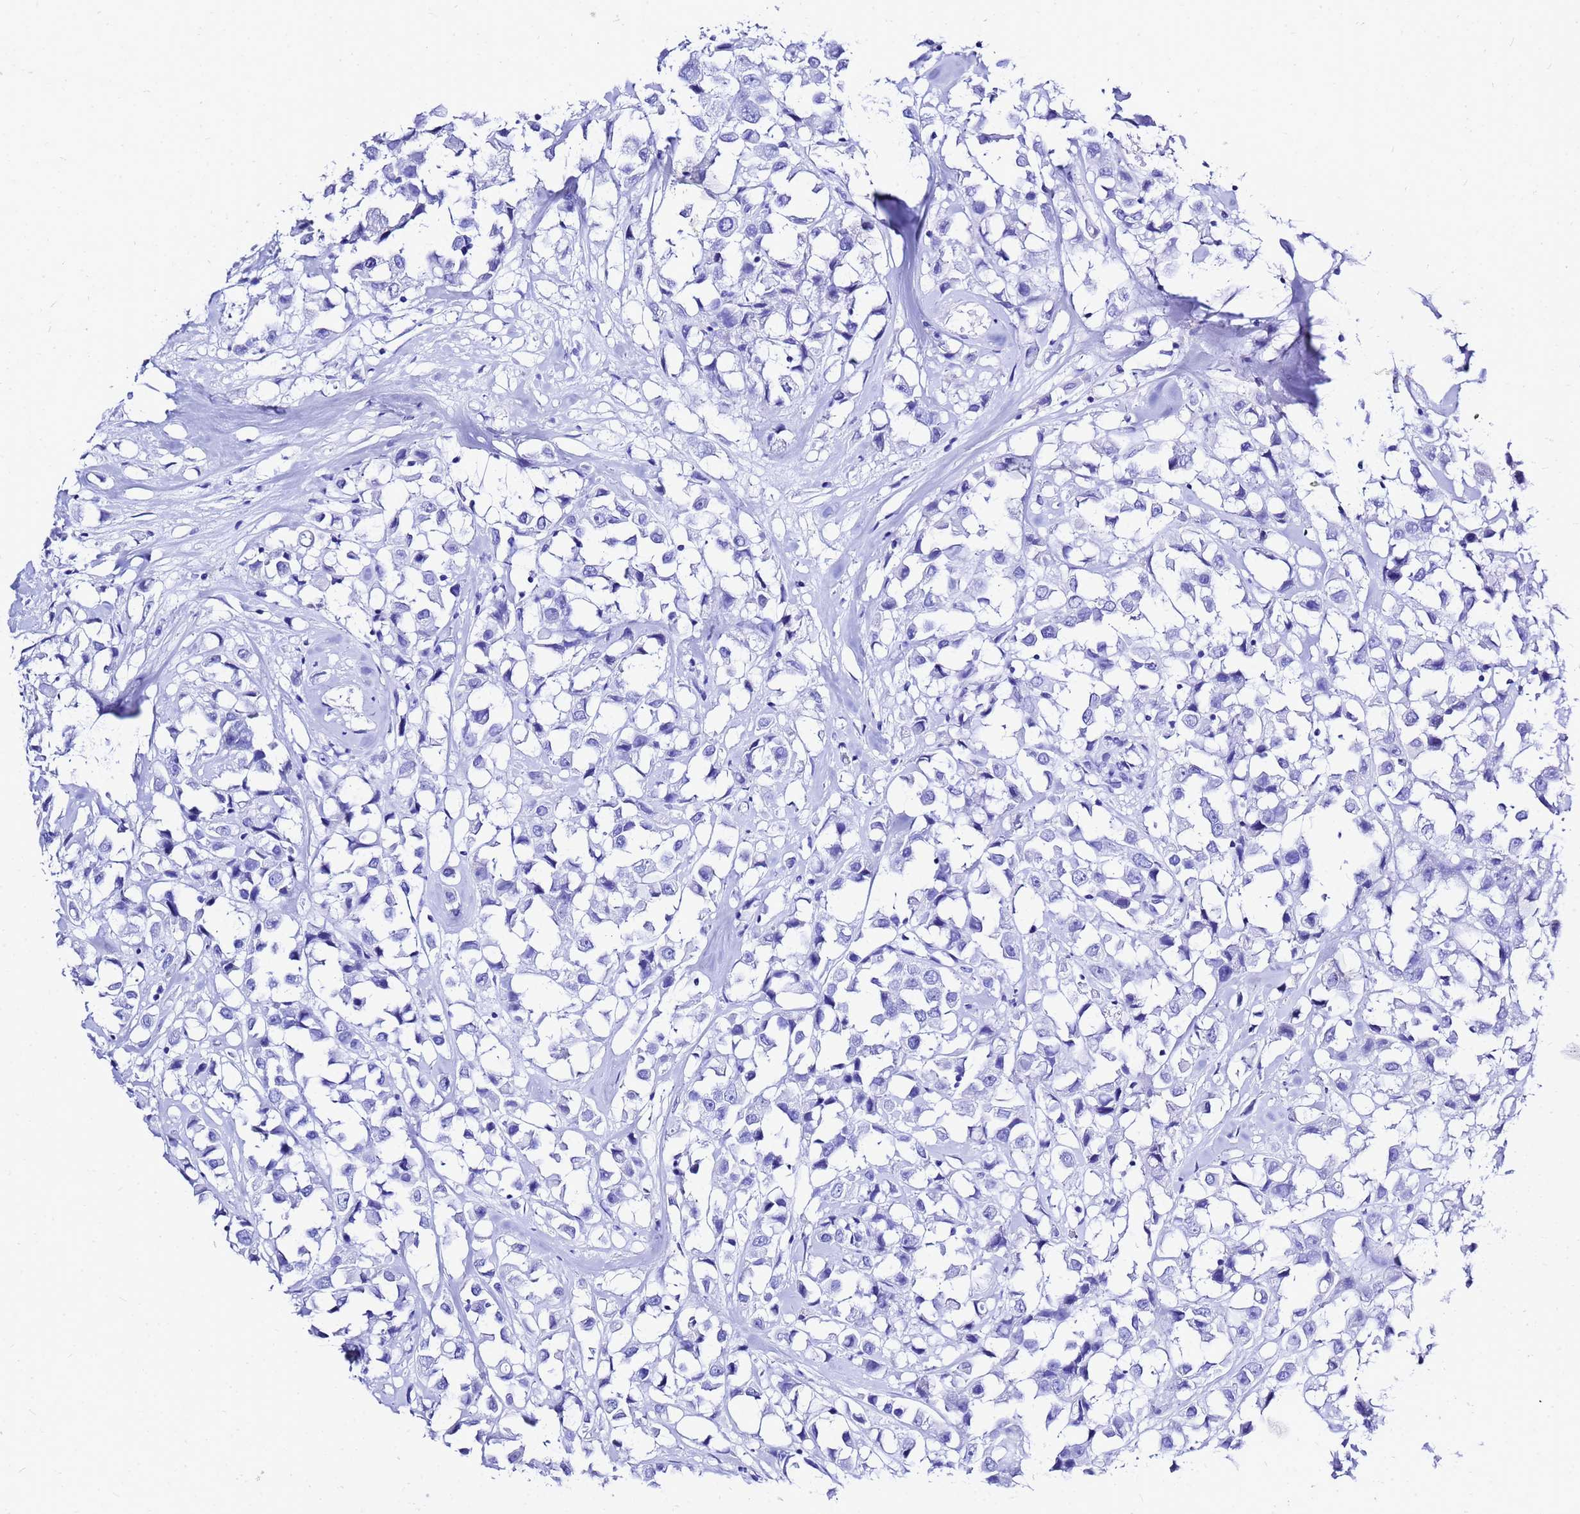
{"staining": {"intensity": "negative", "quantity": "none", "location": "none"}, "tissue": "breast cancer", "cell_type": "Tumor cells", "image_type": "cancer", "snomed": [{"axis": "morphology", "description": "Duct carcinoma"}, {"axis": "topography", "description": "Breast"}], "caption": "This photomicrograph is of invasive ductal carcinoma (breast) stained with immunohistochemistry to label a protein in brown with the nuclei are counter-stained blue. There is no expression in tumor cells.", "gene": "LIPF", "patient": {"sex": "female", "age": 61}}